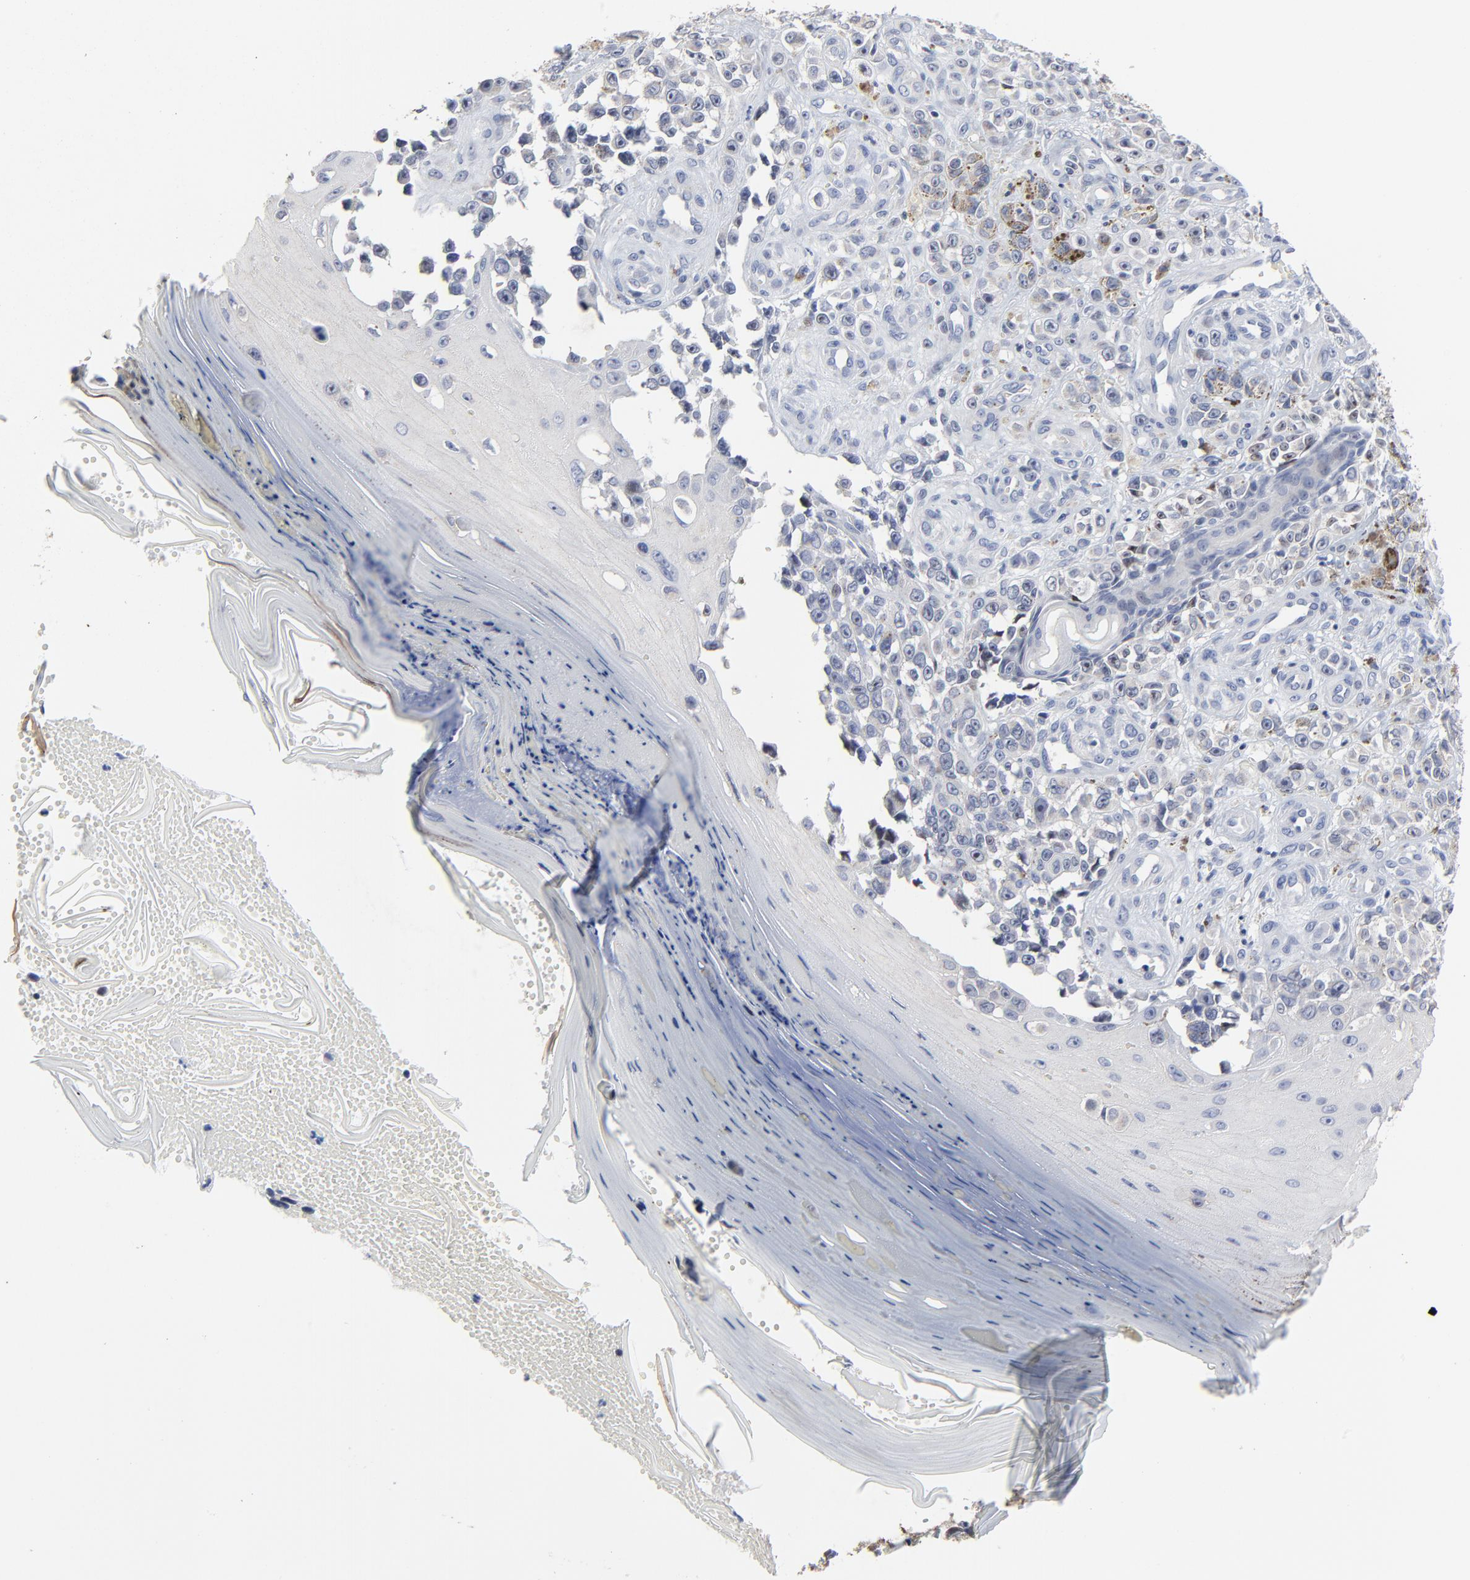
{"staining": {"intensity": "negative", "quantity": "none", "location": "none"}, "tissue": "melanoma", "cell_type": "Tumor cells", "image_type": "cancer", "snomed": [{"axis": "morphology", "description": "Malignant melanoma, NOS"}, {"axis": "topography", "description": "Skin"}], "caption": "Protein analysis of malignant melanoma demonstrates no significant expression in tumor cells.", "gene": "LNX1", "patient": {"sex": "female", "age": 82}}